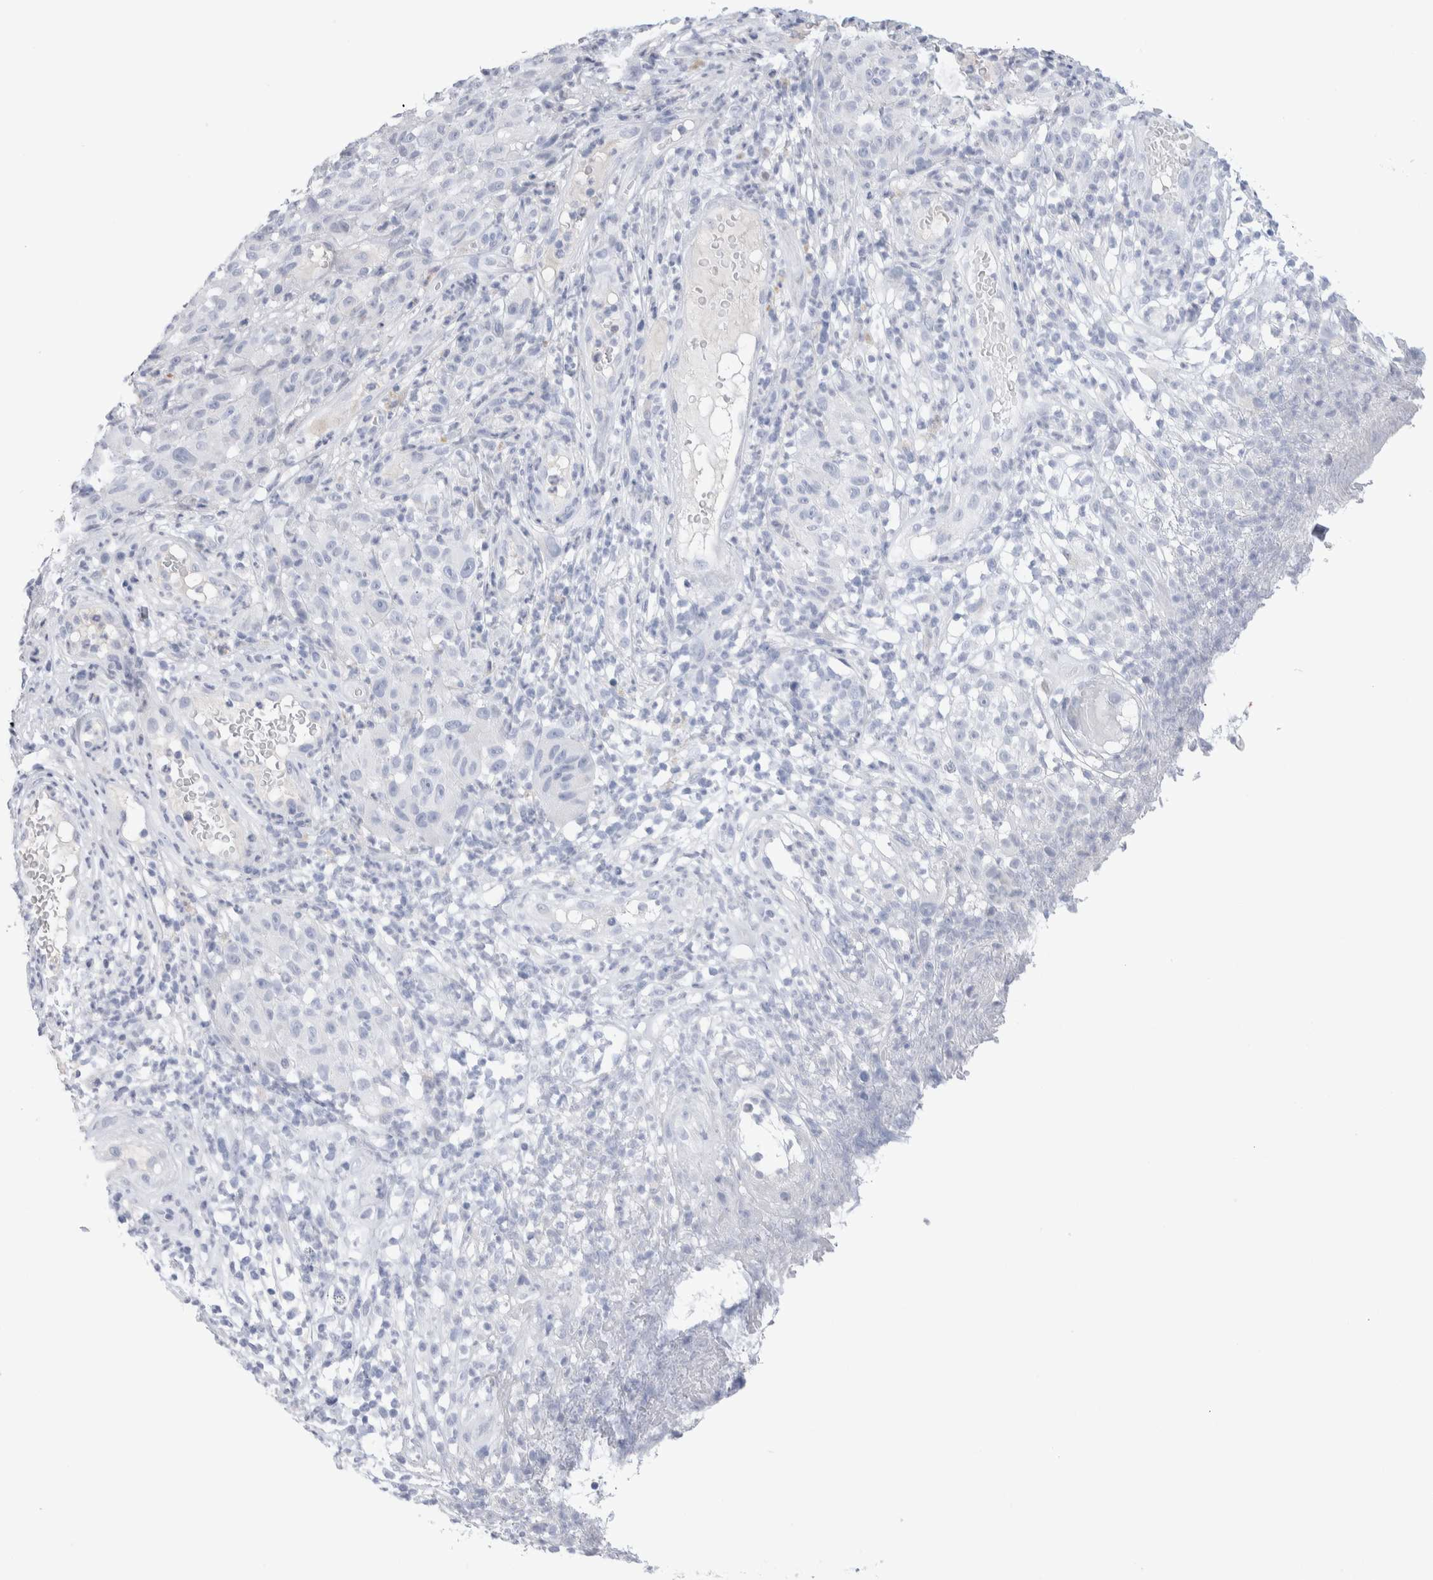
{"staining": {"intensity": "negative", "quantity": "none", "location": "none"}, "tissue": "melanoma", "cell_type": "Tumor cells", "image_type": "cancer", "snomed": [{"axis": "morphology", "description": "Malignant melanoma, NOS"}, {"axis": "topography", "description": "Skin"}], "caption": "Histopathology image shows no significant protein staining in tumor cells of malignant melanoma.", "gene": "GDA", "patient": {"sex": "female", "age": 82}}